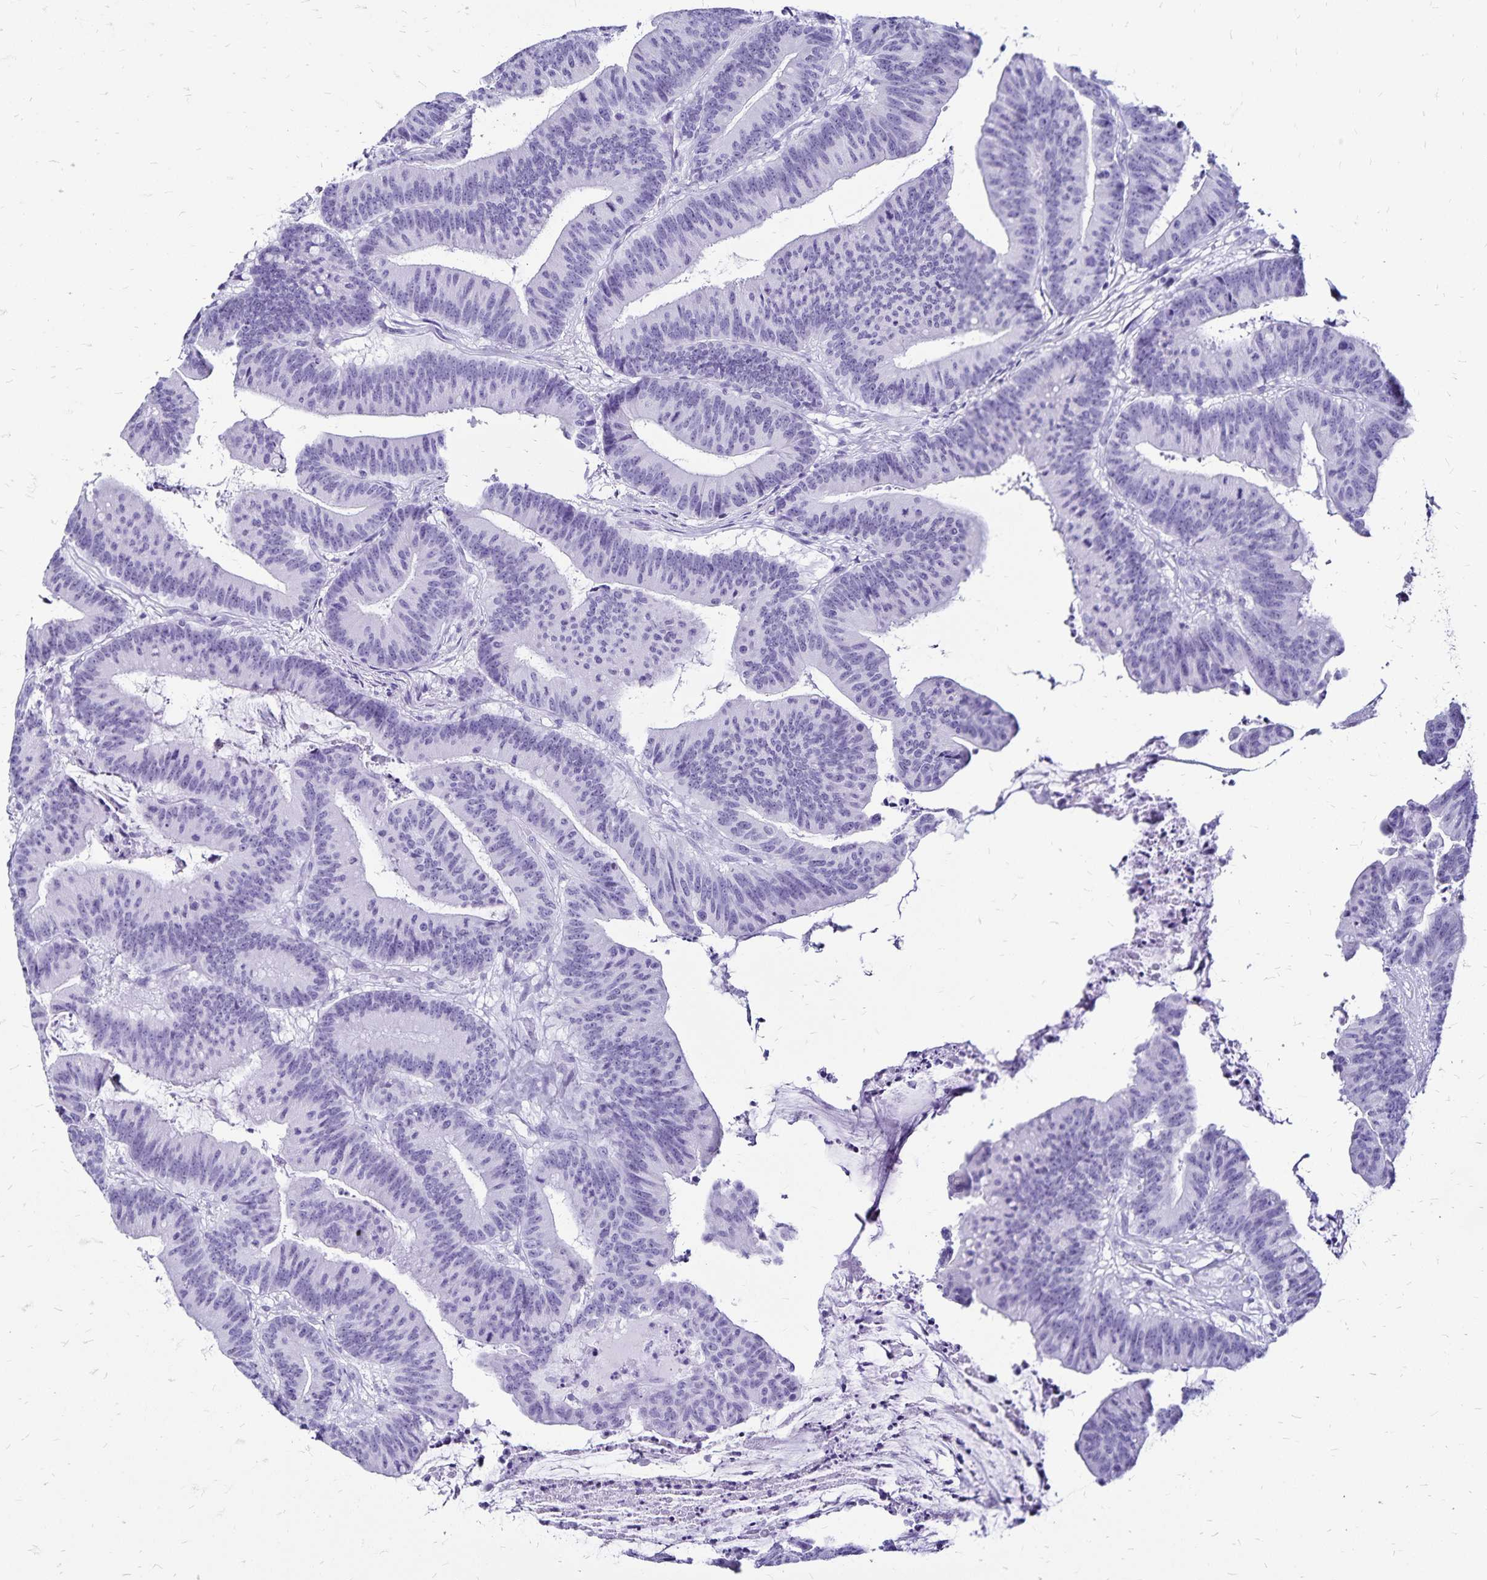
{"staining": {"intensity": "negative", "quantity": "none", "location": "none"}, "tissue": "colorectal cancer", "cell_type": "Tumor cells", "image_type": "cancer", "snomed": [{"axis": "morphology", "description": "Adenocarcinoma, NOS"}, {"axis": "topography", "description": "Colon"}], "caption": "Immunohistochemical staining of human colorectal cancer displays no significant expression in tumor cells.", "gene": "LIN28B", "patient": {"sex": "female", "age": 78}}